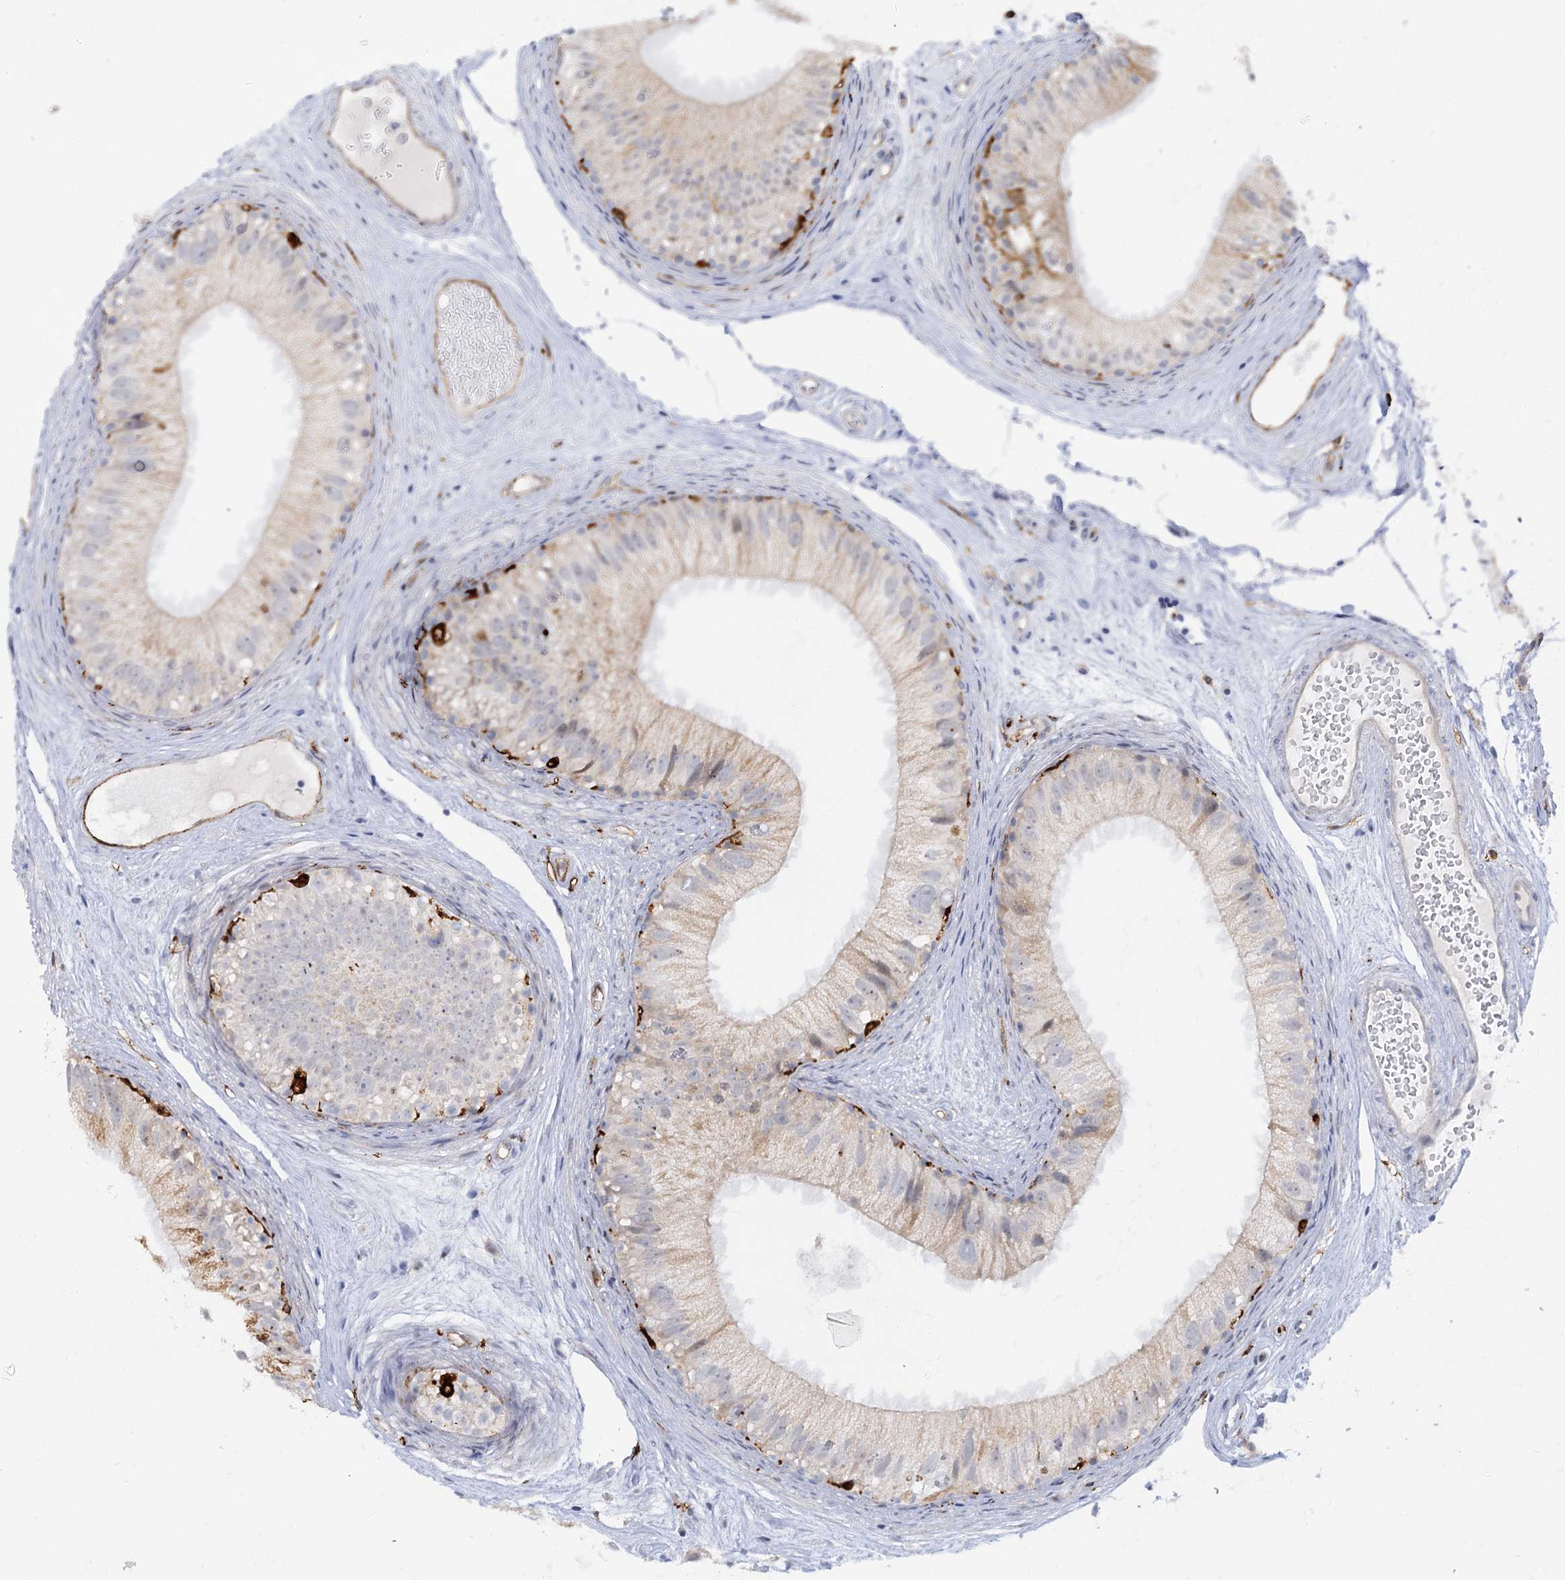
{"staining": {"intensity": "strong", "quantity": "<25%", "location": "cytoplasmic/membranous"}, "tissue": "epididymis", "cell_type": "Glandular cells", "image_type": "normal", "snomed": [{"axis": "morphology", "description": "Normal tissue, NOS"}, {"axis": "topography", "description": "Epididymis"}], "caption": "This micrograph demonstrates immunohistochemistry staining of unremarkable epididymis, with medium strong cytoplasmic/membranous expression in about <25% of glandular cells.", "gene": "PIWIL4", "patient": {"sex": "male", "age": 77}}